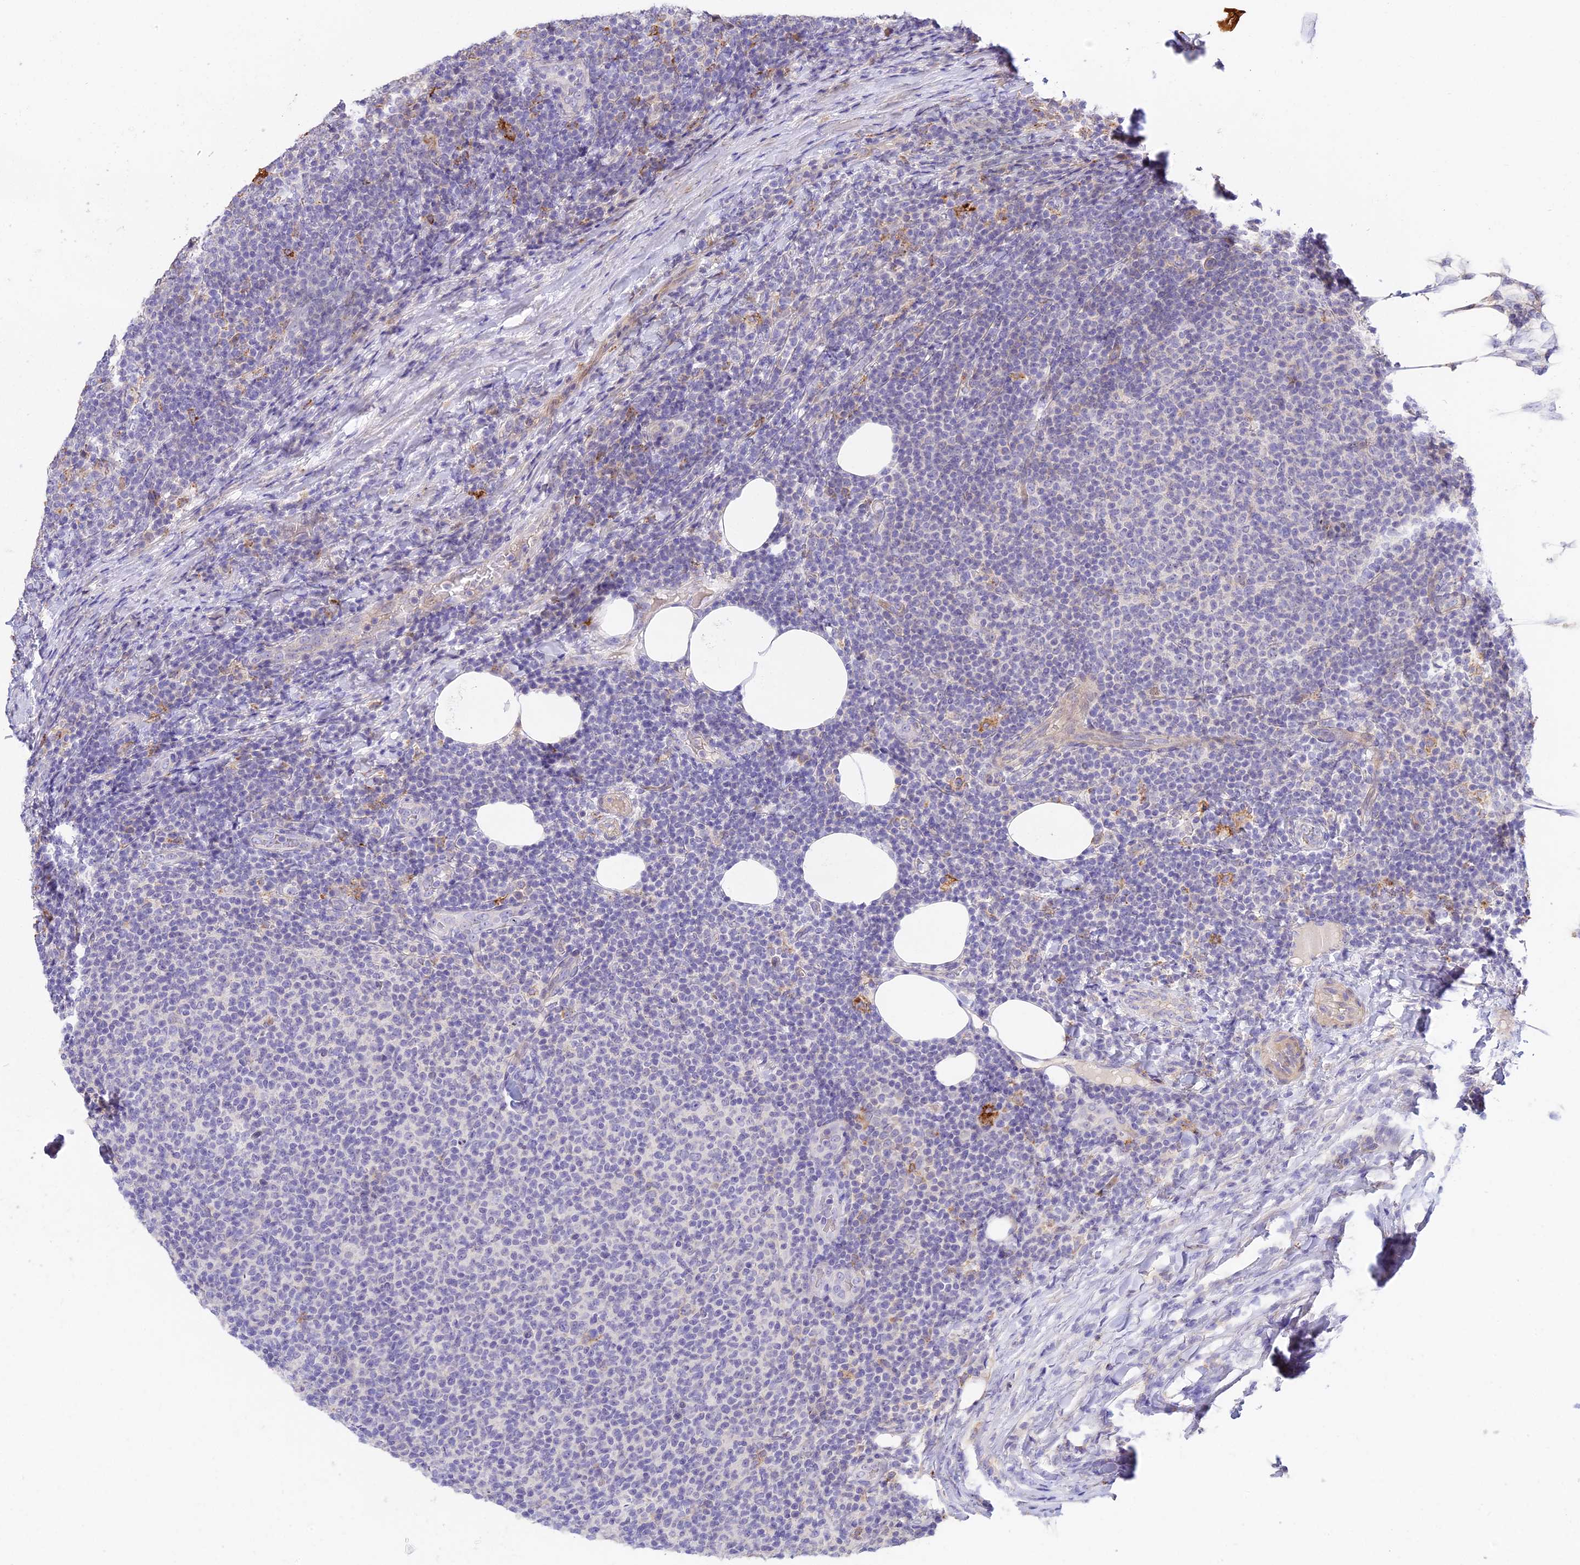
{"staining": {"intensity": "negative", "quantity": "none", "location": "none"}, "tissue": "lymphoma", "cell_type": "Tumor cells", "image_type": "cancer", "snomed": [{"axis": "morphology", "description": "Malignant lymphoma, non-Hodgkin's type, Low grade"}, {"axis": "topography", "description": "Lymph node"}], "caption": "DAB immunohistochemical staining of human malignant lymphoma, non-Hodgkin's type (low-grade) demonstrates no significant expression in tumor cells.", "gene": "NOD2", "patient": {"sex": "male", "age": 66}}